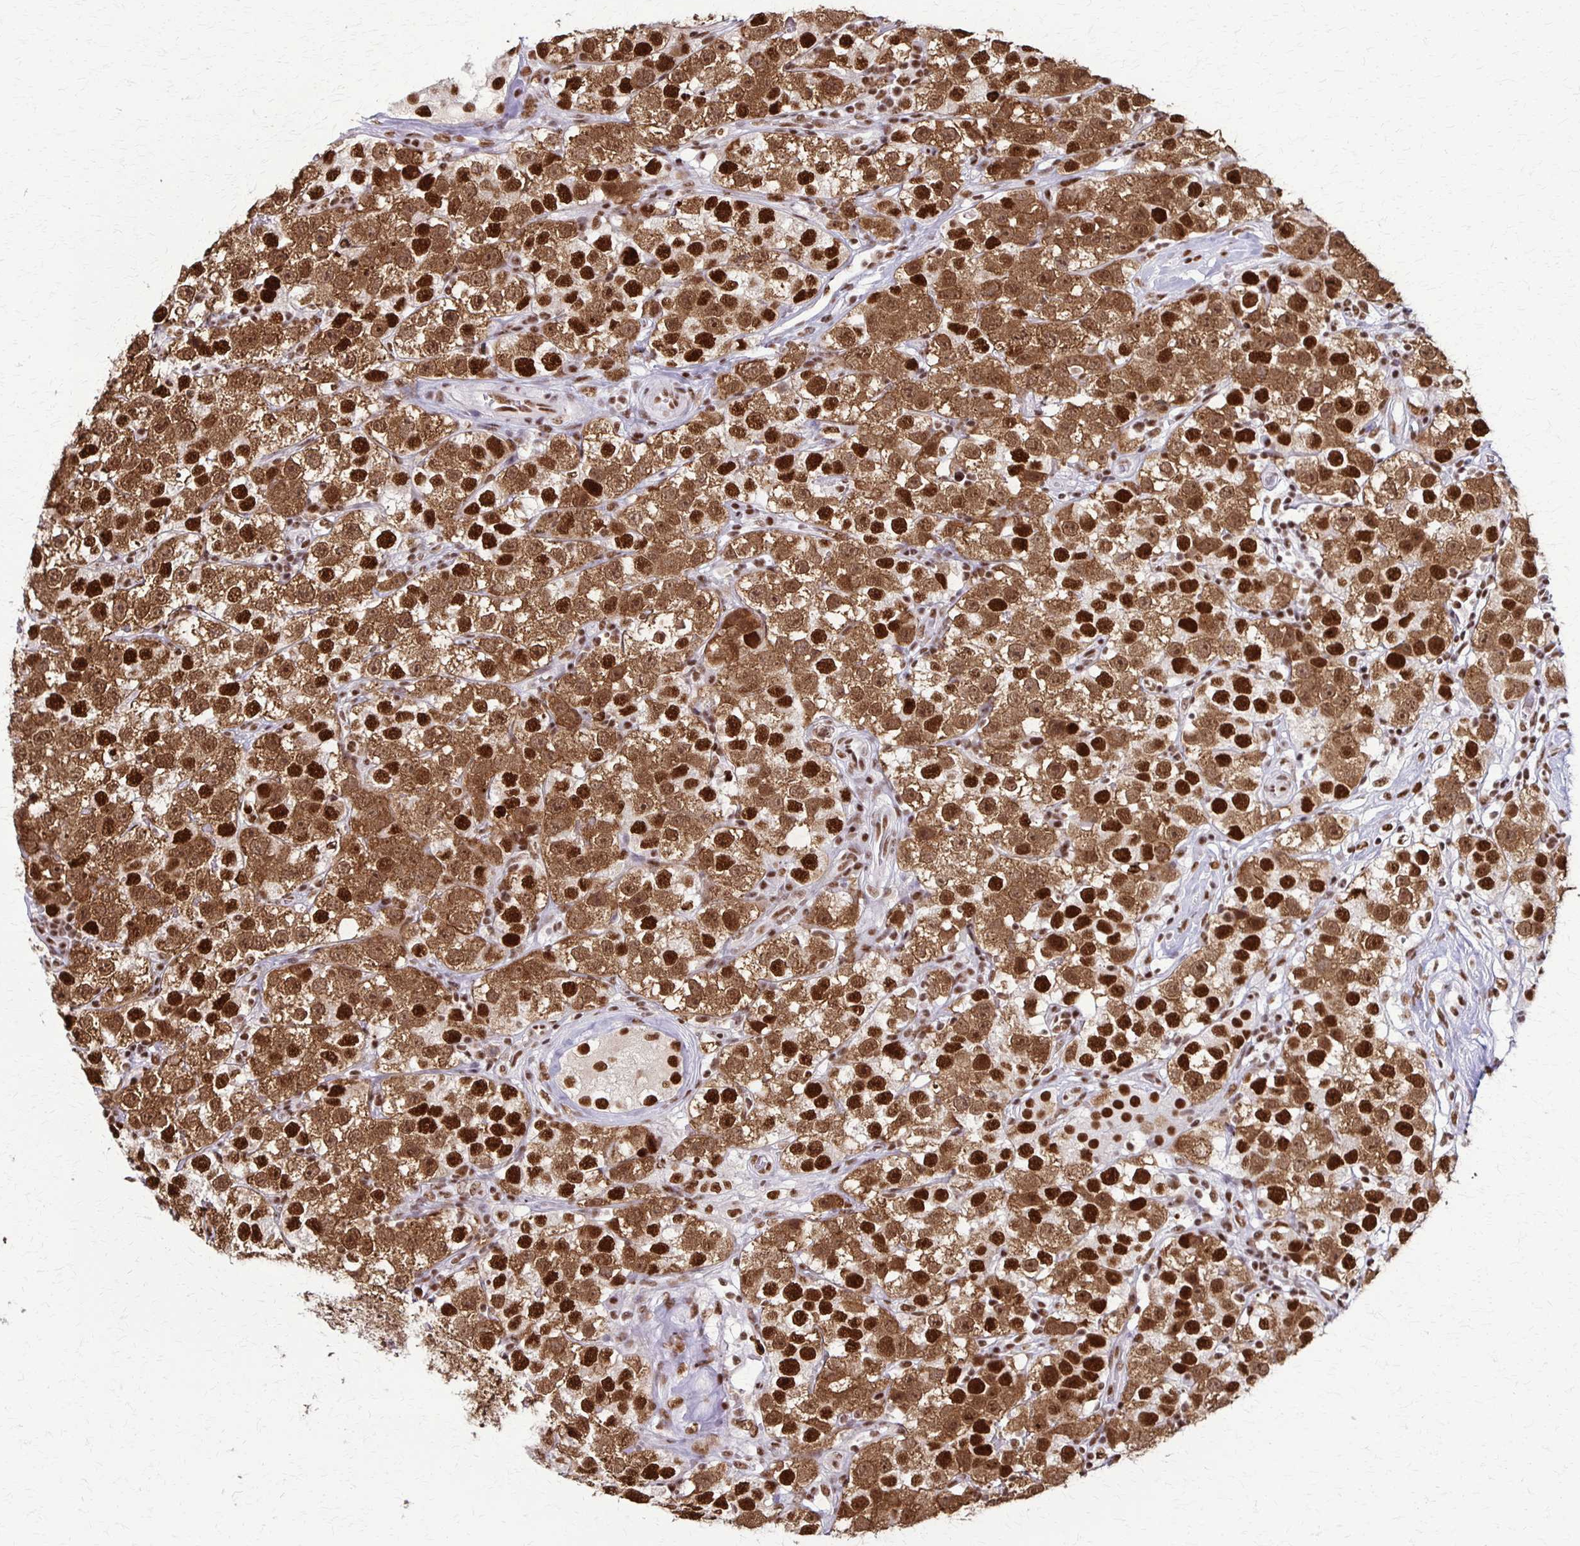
{"staining": {"intensity": "strong", "quantity": ">75%", "location": "cytoplasmic/membranous,nuclear"}, "tissue": "testis cancer", "cell_type": "Tumor cells", "image_type": "cancer", "snomed": [{"axis": "morphology", "description": "Seminoma, NOS"}, {"axis": "topography", "description": "Testis"}], "caption": "Protein expression analysis of human testis cancer (seminoma) reveals strong cytoplasmic/membranous and nuclear expression in approximately >75% of tumor cells.", "gene": "XRCC6", "patient": {"sex": "male", "age": 34}}